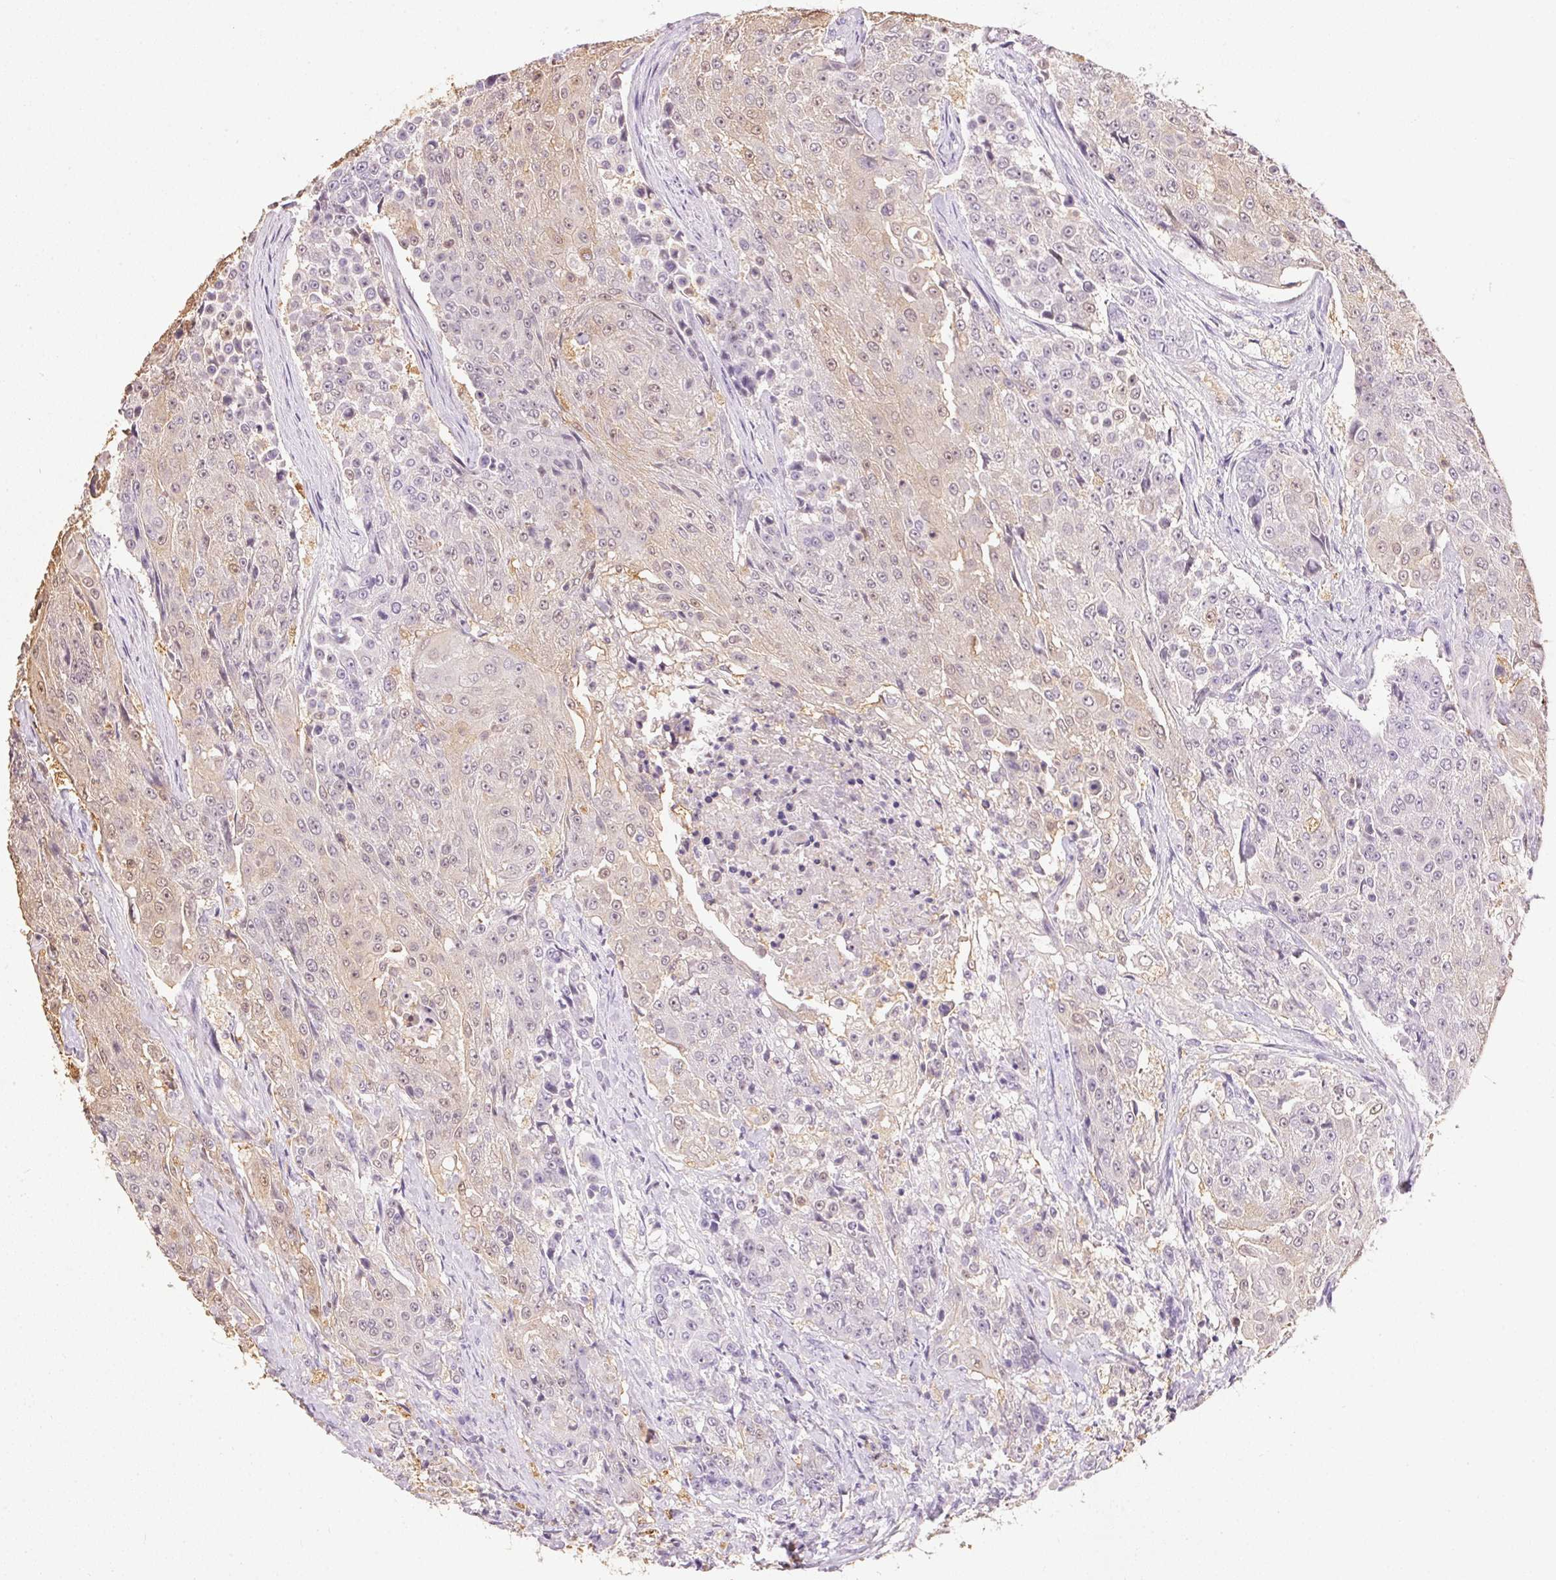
{"staining": {"intensity": "weak", "quantity": "<25%", "location": "cytoplasmic/membranous,nuclear"}, "tissue": "urothelial cancer", "cell_type": "Tumor cells", "image_type": "cancer", "snomed": [{"axis": "morphology", "description": "Urothelial carcinoma, High grade"}, {"axis": "topography", "description": "Urinary bladder"}], "caption": "IHC micrograph of high-grade urothelial carcinoma stained for a protein (brown), which reveals no staining in tumor cells.", "gene": "S100A3", "patient": {"sex": "female", "age": 63}}